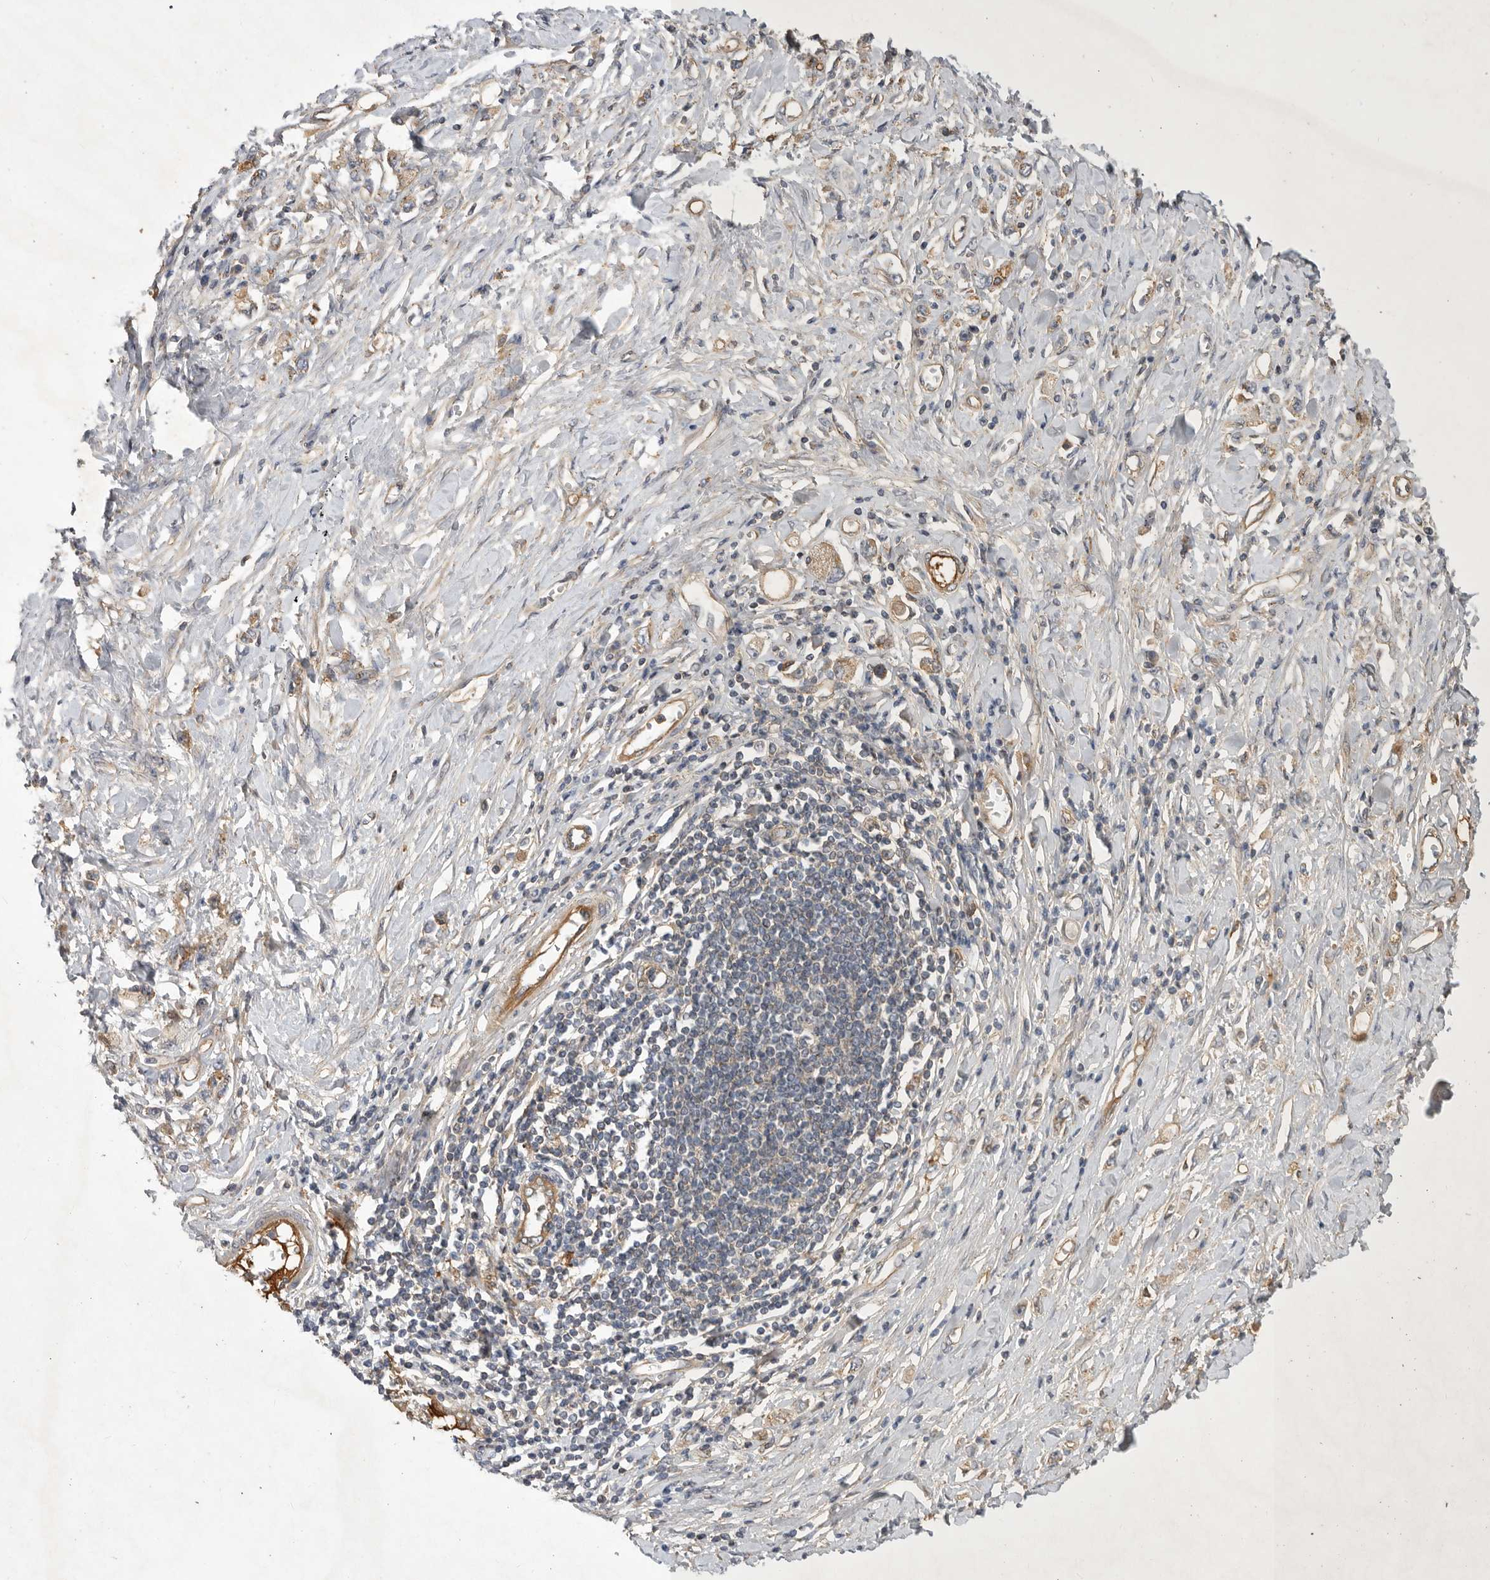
{"staining": {"intensity": "weak", "quantity": ">75%", "location": "cytoplasmic/membranous"}, "tissue": "stomach cancer", "cell_type": "Tumor cells", "image_type": "cancer", "snomed": [{"axis": "morphology", "description": "Adenocarcinoma, NOS"}, {"axis": "topography", "description": "Stomach"}], "caption": "A brown stain highlights weak cytoplasmic/membranous positivity of a protein in human stomach cancer (adenocarcinoma) tumor cells.", "gene": "MLPH", "patient": {"sex": "female", "age": 76}}